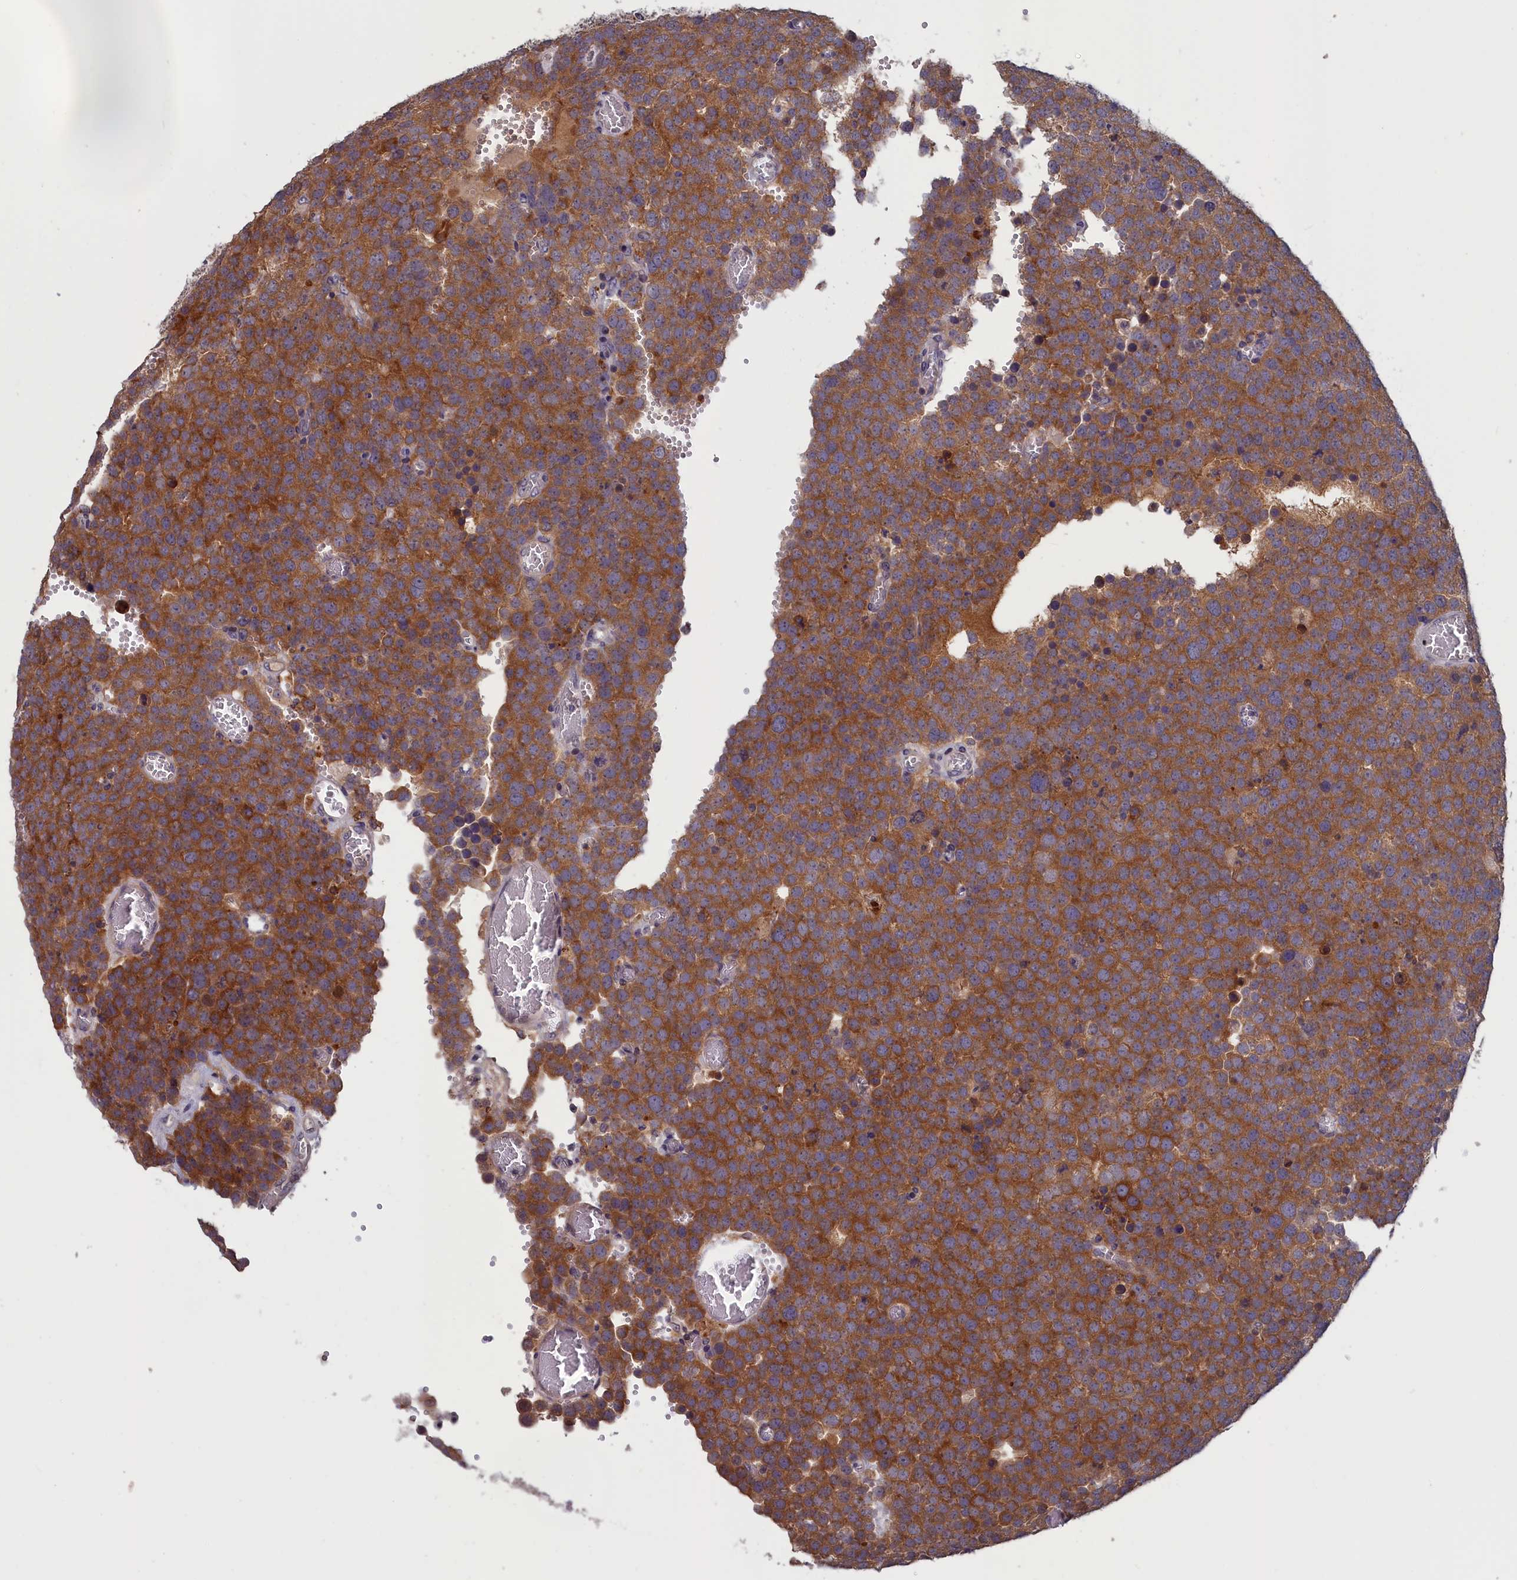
{"staining": {"intensity": "moderate", "quantity": ">75%", "location": "cytoplasmic/membranous"}, "tissue": "testis cancer", "cell_type": "Tumor cells", "image_type": "cancer", "snomed": [{"axis": "morphology", "description": "Normal tissue, NOS"}, {"axis": "morphology", "description": "Seminoma, NOS"}, {"axis": "topography", "description": "Testis"}], "caption": "High-power microscopy captured an immunohistochemistry (IHC) micrograph of testis cancer (seminoma), revealing moderate cytoplasmic/membranous positivity in about >75% of tumor cells. The staining is performed using DAB (3,3'-diaminobenzidine) brown chromogen to label protein expression. The nuclei are counter-stained blue using hematoxylin.", "gene": "CACTIN", "patient": {"sex": "male", "age": 71}}